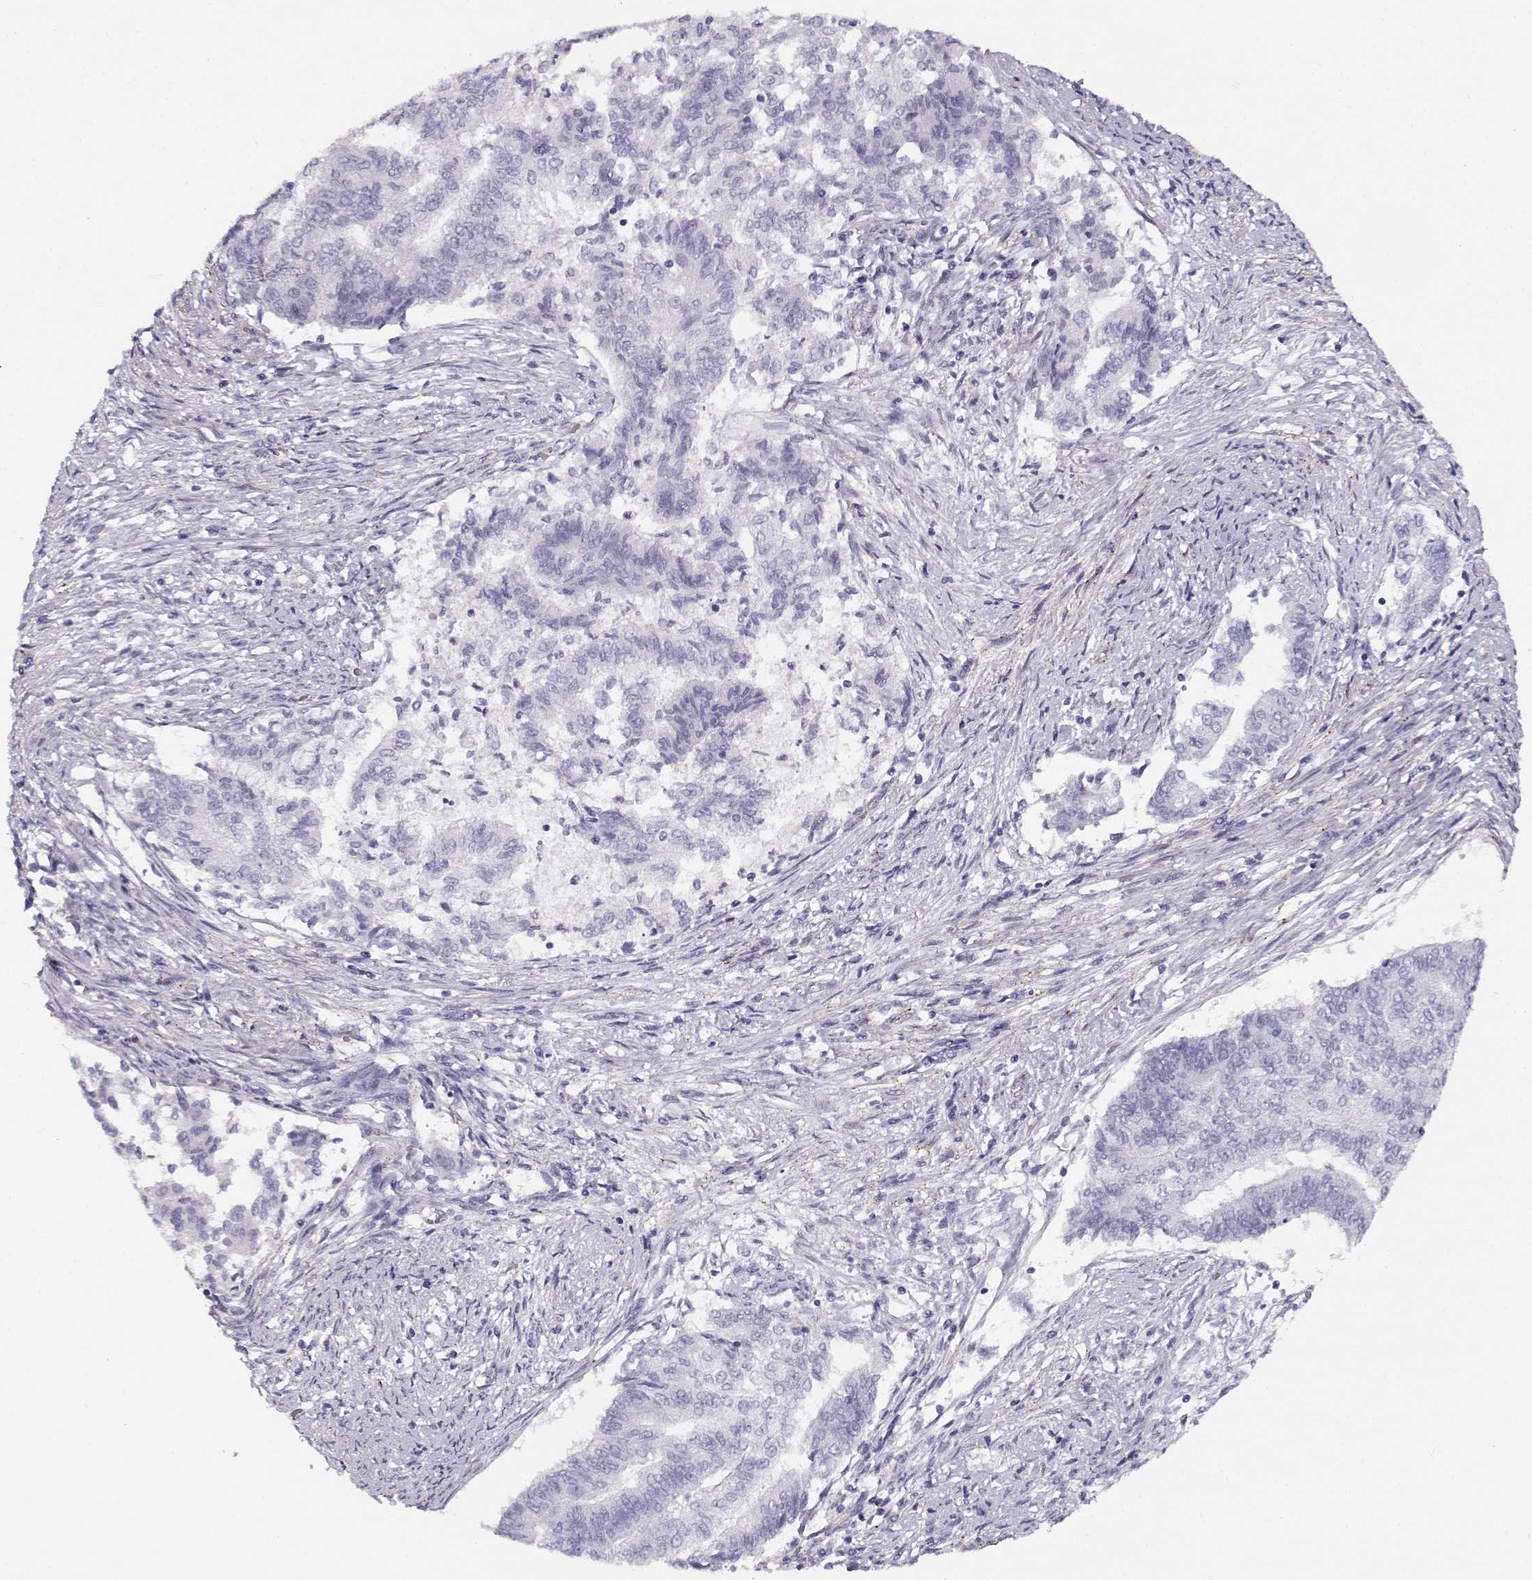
{"staining": {"intensity": "negative", "quantity": "none", "location": "none"}, "tissue": "endometrial cancer", "cell_type": "Tumor cells", "image_type": "cancer", "snomed": [{"axis": "morphology", "description": "Adenocarcinoma, NOS"}, {"axis": "topography", "description": "Endometrium"}], "caption": "This is an immunohistochemistry (IHC) micrograph of adenocarcinoma (endometrial). There is no positivity in tumor cells.", "gene": "MYO1A", "patient": {"sex": "female", "age": 65}}